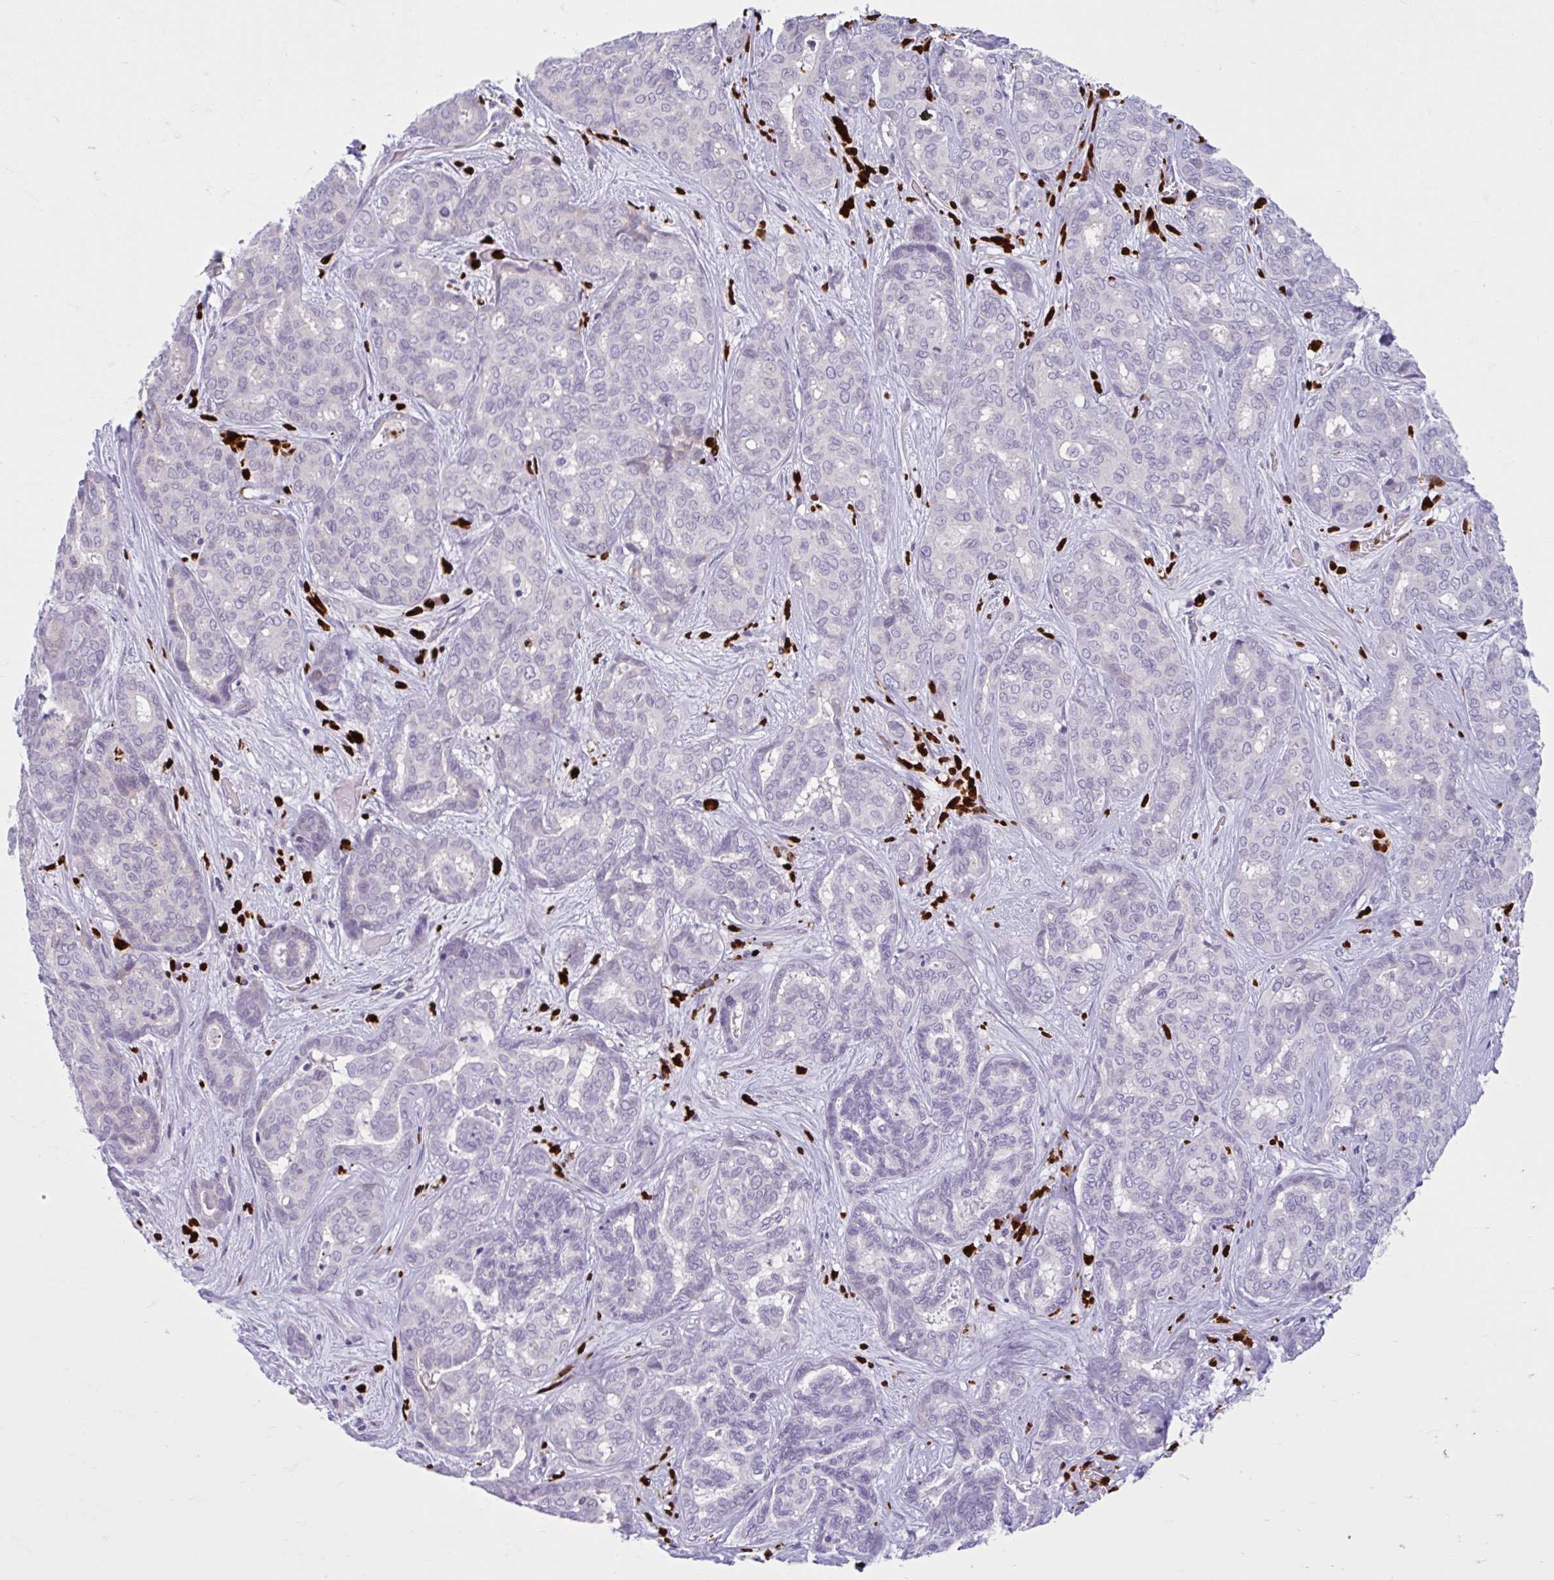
{"staining": {"intensity": "negative", "quantity": "none", "location": "none"}, "tissue": "liver cancer", "cell_type": "Tumor cells", "image_type": "cancer", "snomed": [{"axis": "morphology", "description": "Cholangiocarcinoma"}, {"axis": "topography", "description": "Liver"}], "caption": "Liver cancer (cholangiocarcinoma) stained for a protein using immunohistochemistry (IHC) exhibits no expression tumor cells.", "gene": "CEP120", "patient": {"sex": "female", "age": 64}}